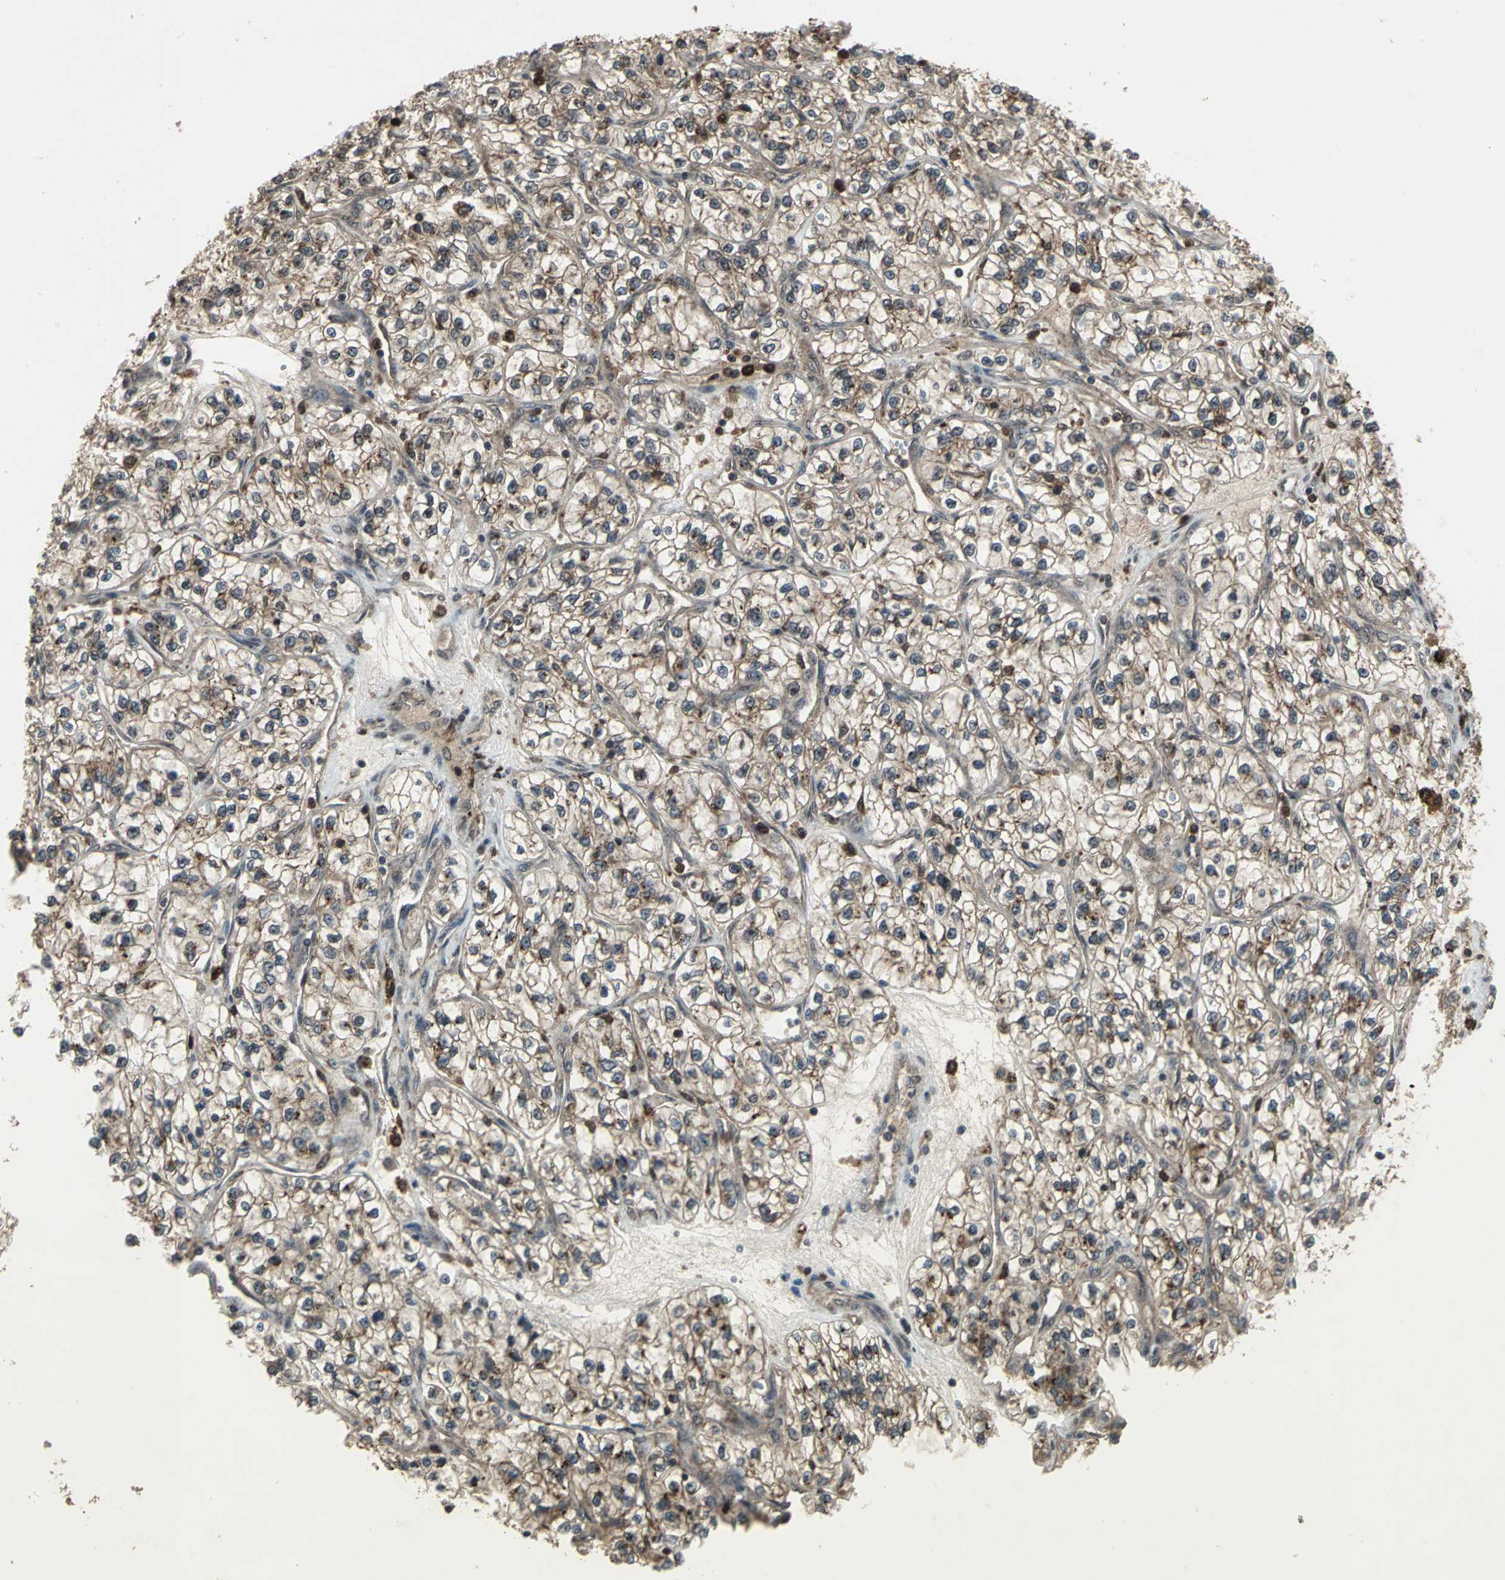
{"staining": {"intensity": "moderate", "quantity": ">75%", "location": "cytoplasmic/membranous"}, "tissue": "renal cancer", "cell_type": "Tumor cells", "image_type": "cancer", "snomed": [{"axis": "morphology", "description": "Adenocarcinoma, NOS"}, {"axis": "topography", "description": "Kidney"}], "caption": "About >75% of tumor cells in renal cancer (adenocarcinoma) demonstrate moderate cytoplasmic/membranous protein positivity as visualized by brown immunohistochemical staining.", "gene": "PYCARD", "patient": {"sex": "female", "age": 57}}